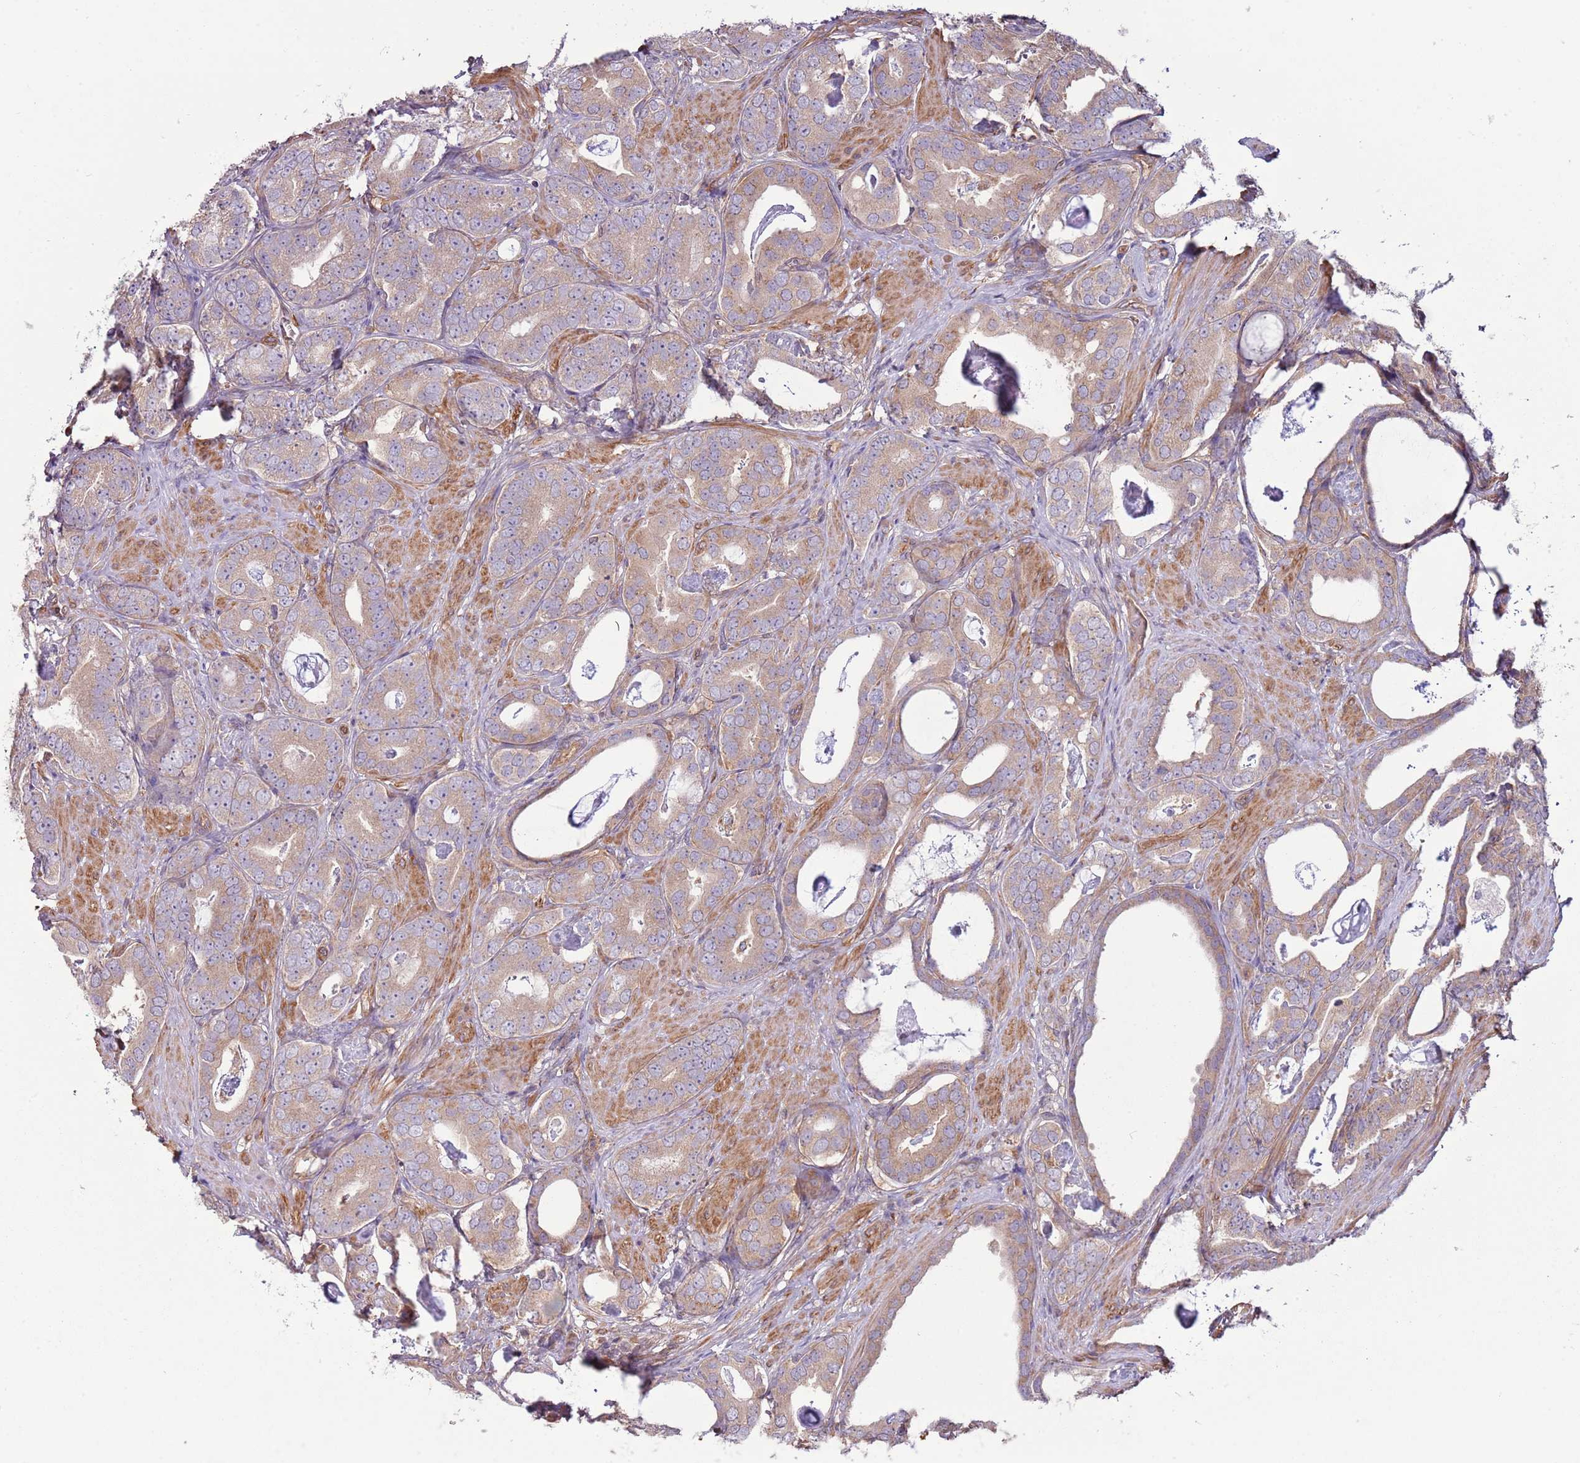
{"staining": {"intensity": "weak", "quantity": "25%-75%", "location": "cytoplasmic/membranous"}, "tissue": "prostate cancer", "cell_type": "Tumor cells", "image_type": "cancer", "snomed": [{"axis": "morphology", "description": "Adenocarcinoma, Low grade"}, {"axis": "topography", "description": "Prostate"}], "caption": "A histopathology image of human prostate adenocarcinoma (low-grade) stained for a protein shows weak cytoplasmic/membranous brown staining in tumor cells. (brown staining indicates protein expression, while blue staining denotes nuclei).", "gene": "LPIN2", "patient": {"sex": "male", "age": 71}}